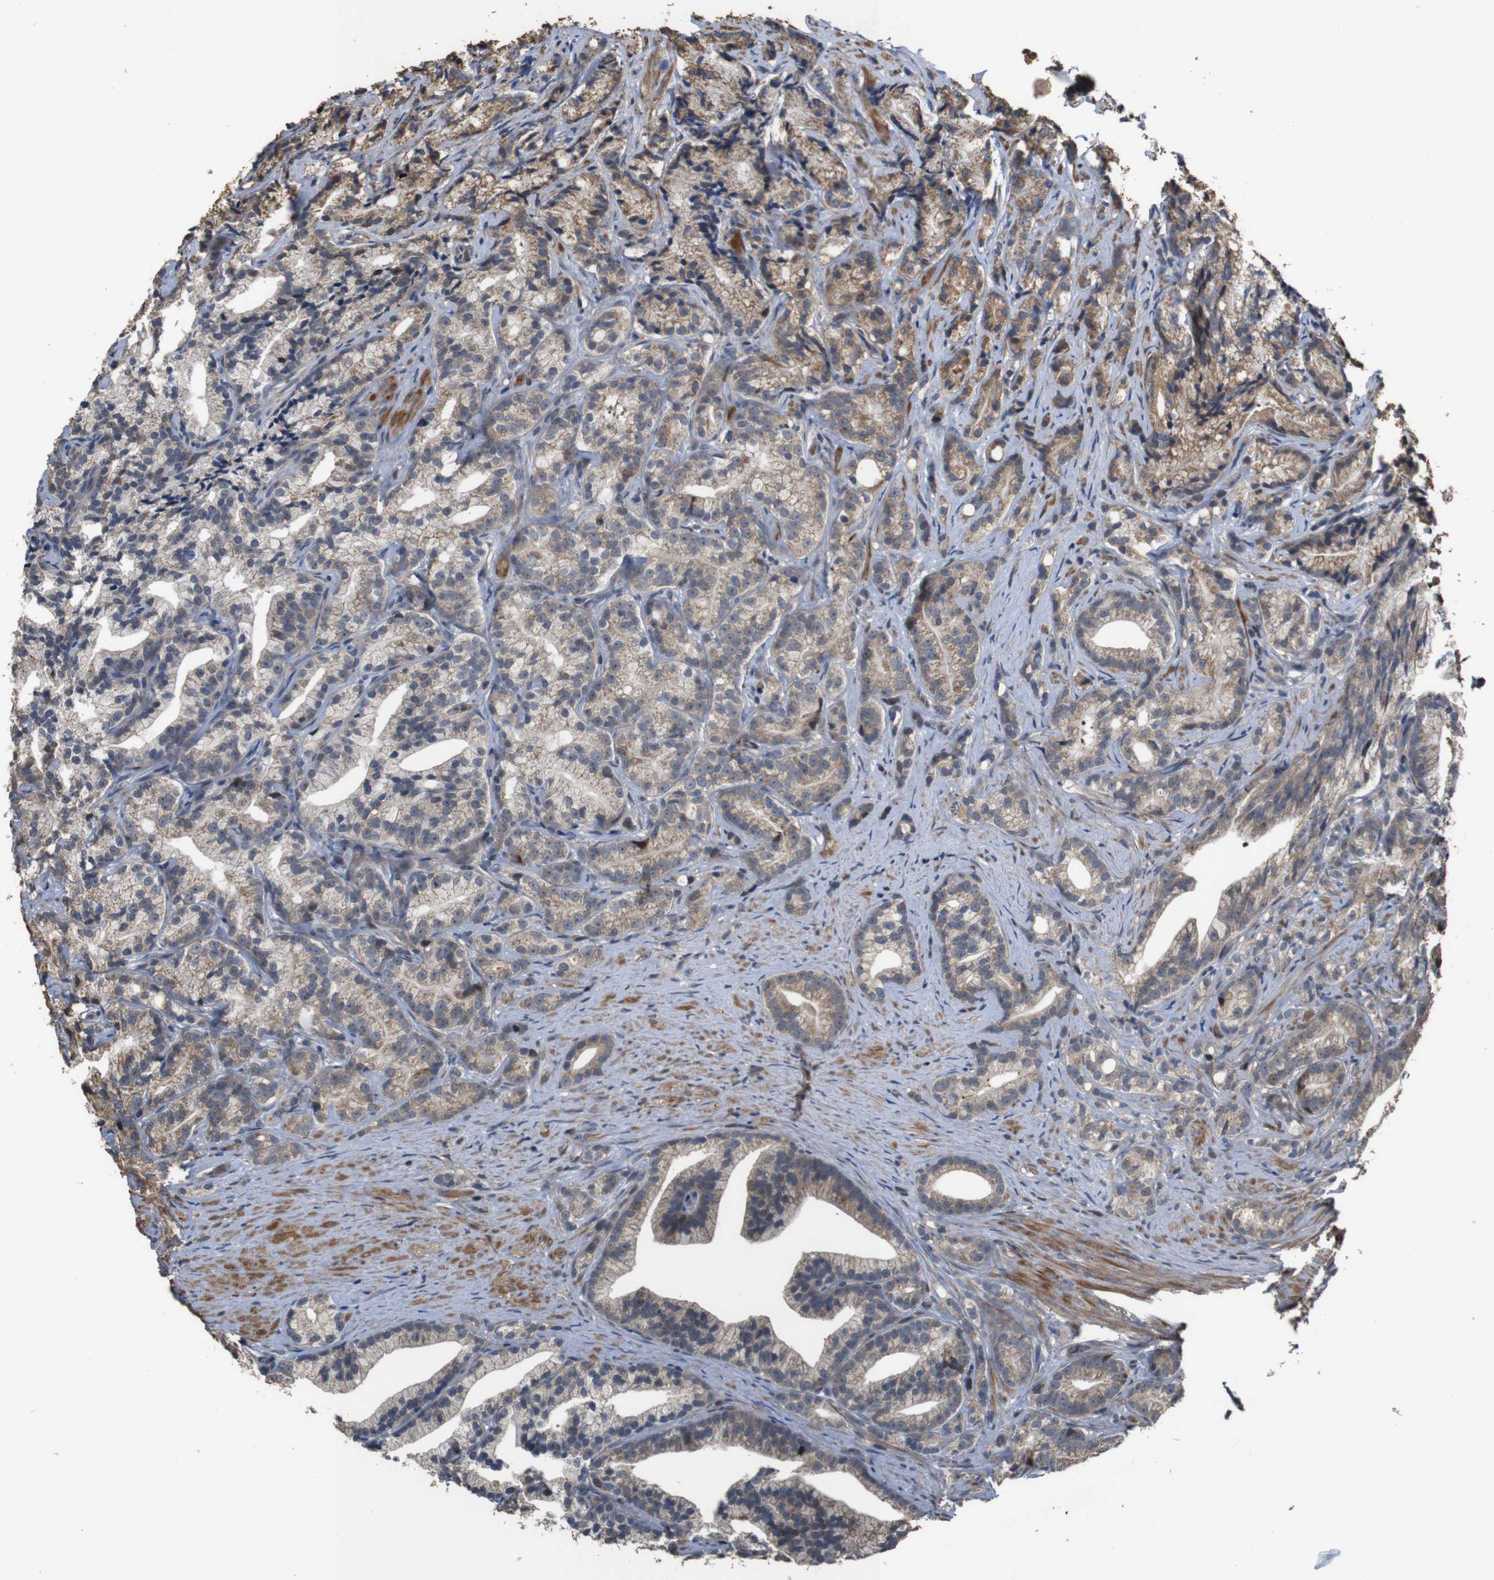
{"staining": {"intensity": "weak", "quantity": ">75%", "location": "cytoplasmic/membranous"}, "tissue": "prostate cancer", "cell_type": "Tumor cells", "image_type": "cancer", "snomed": [{"axis": "morphology", "description": "Adenocarcinoma, Low grade"}, {"axis": "topography", "description": "Prostate"}], "caption": "High-power microscopy captured an immunohistochemistry (IHC) image of adenocarcinoma (low-grade) (prostate), revealing weak cytoplasmic/membranous positivity in approximately >75% of tumor cells. (IHC, brightfield microscopy, high magnification).", "gene": "SNN", "patient": {"sex": "male", "age": 89}}